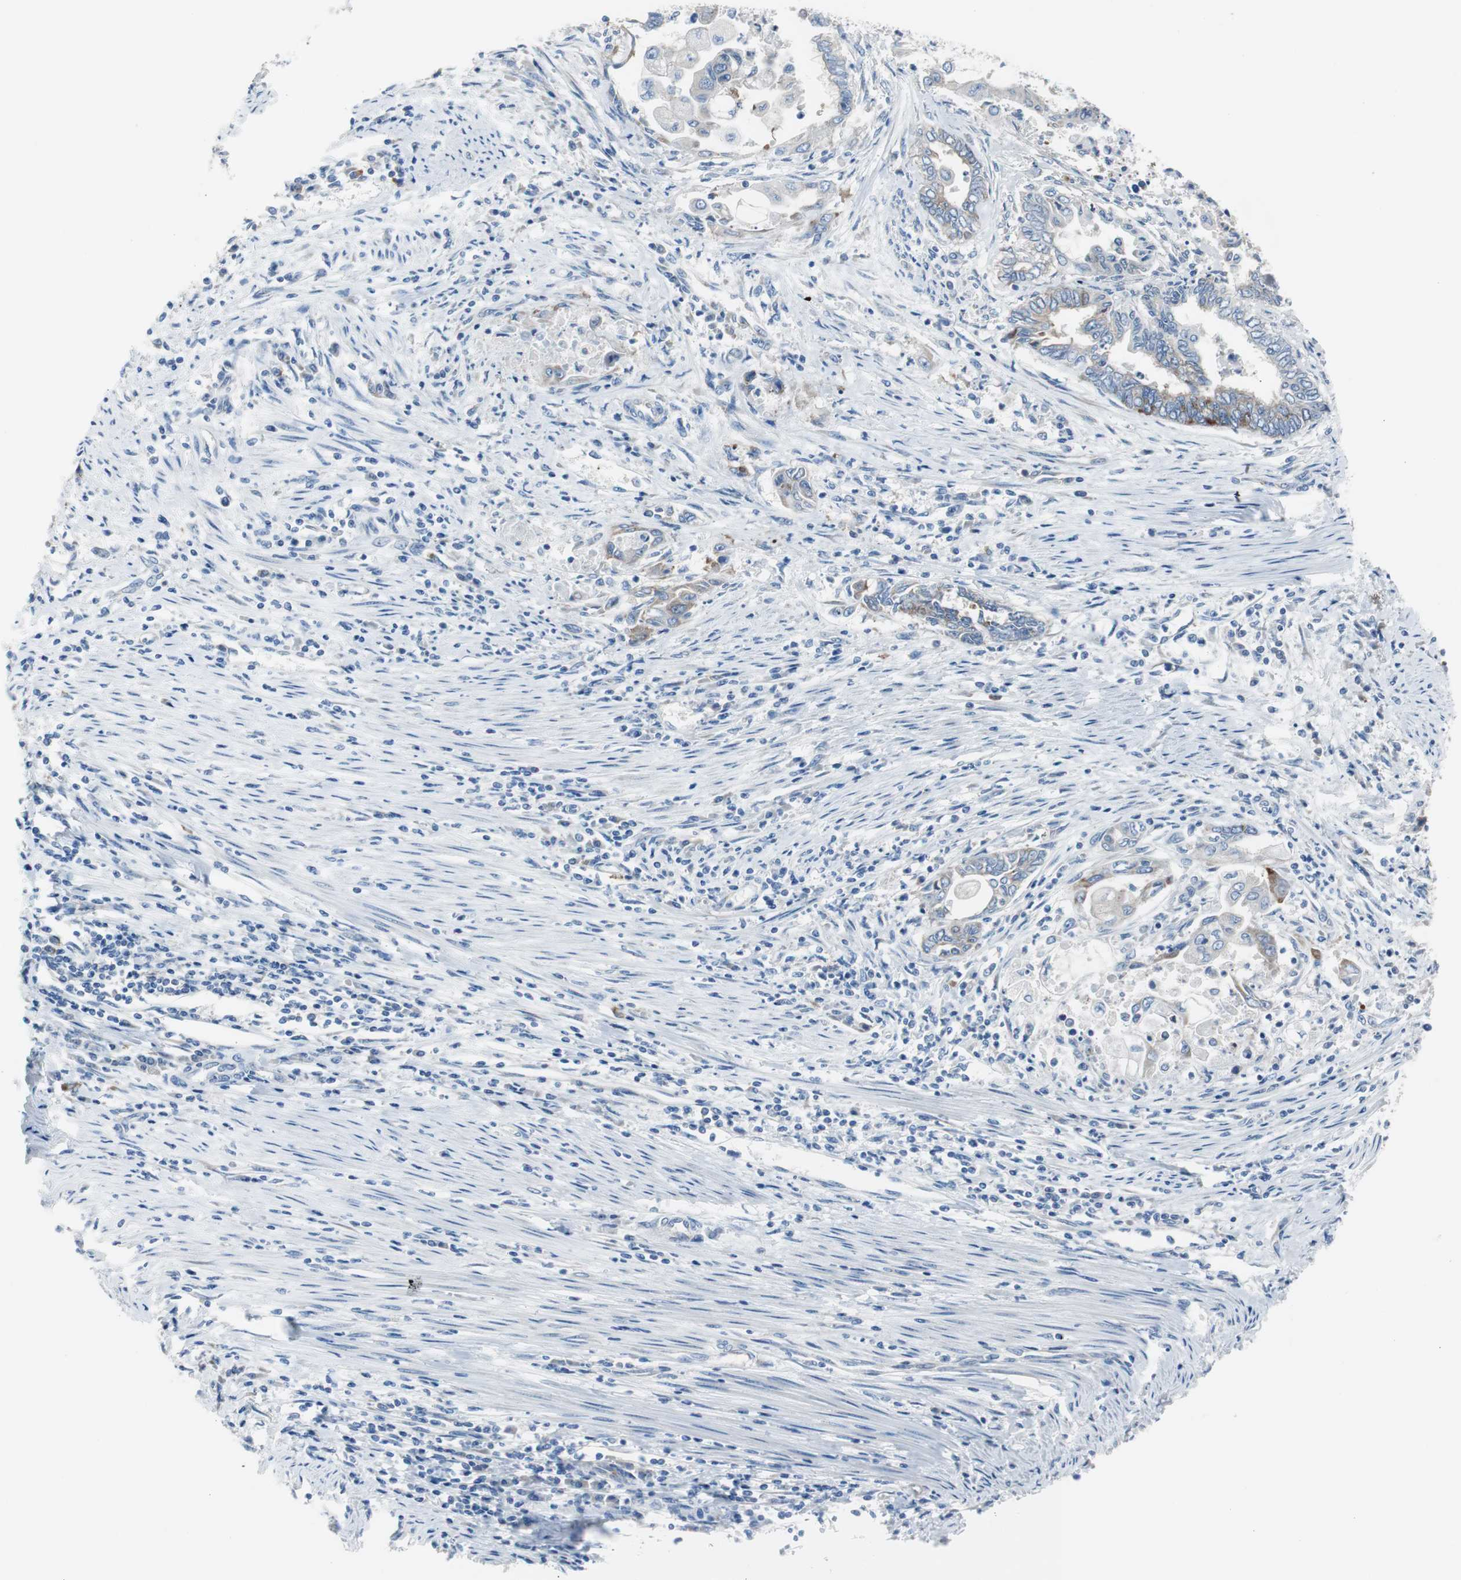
{"staining": {"intensity": "weak", "quantity": "25%-75%", "location": "cytoplasmic/membranous"}, "tissue": "endometrial cancer", "cell_type": "Tumor cells", "image_type": "cancer", "snomed": [{"axis": "morphology", "description": "Adenocarcinoma, NOS"}, {"axis": "topography", "description": "Uterus"}, {"axis": "topography", "description": "Endometrium"}], "caption": "High-power microscopy captured an immunohistochemistry histopathology image of endometrial cancer, revealing weak cytoplasmic/membranous expression in approximately 25%-75% of tumor cells. The protein of interest is stained brown, and the nuclei are stained in blue (DAB (3,3'-diaminobenzidine) IHC with brightfield microscopy, high magnification).", "gene": "RPS12", "patient": {"sex": "female", "age": 70}}